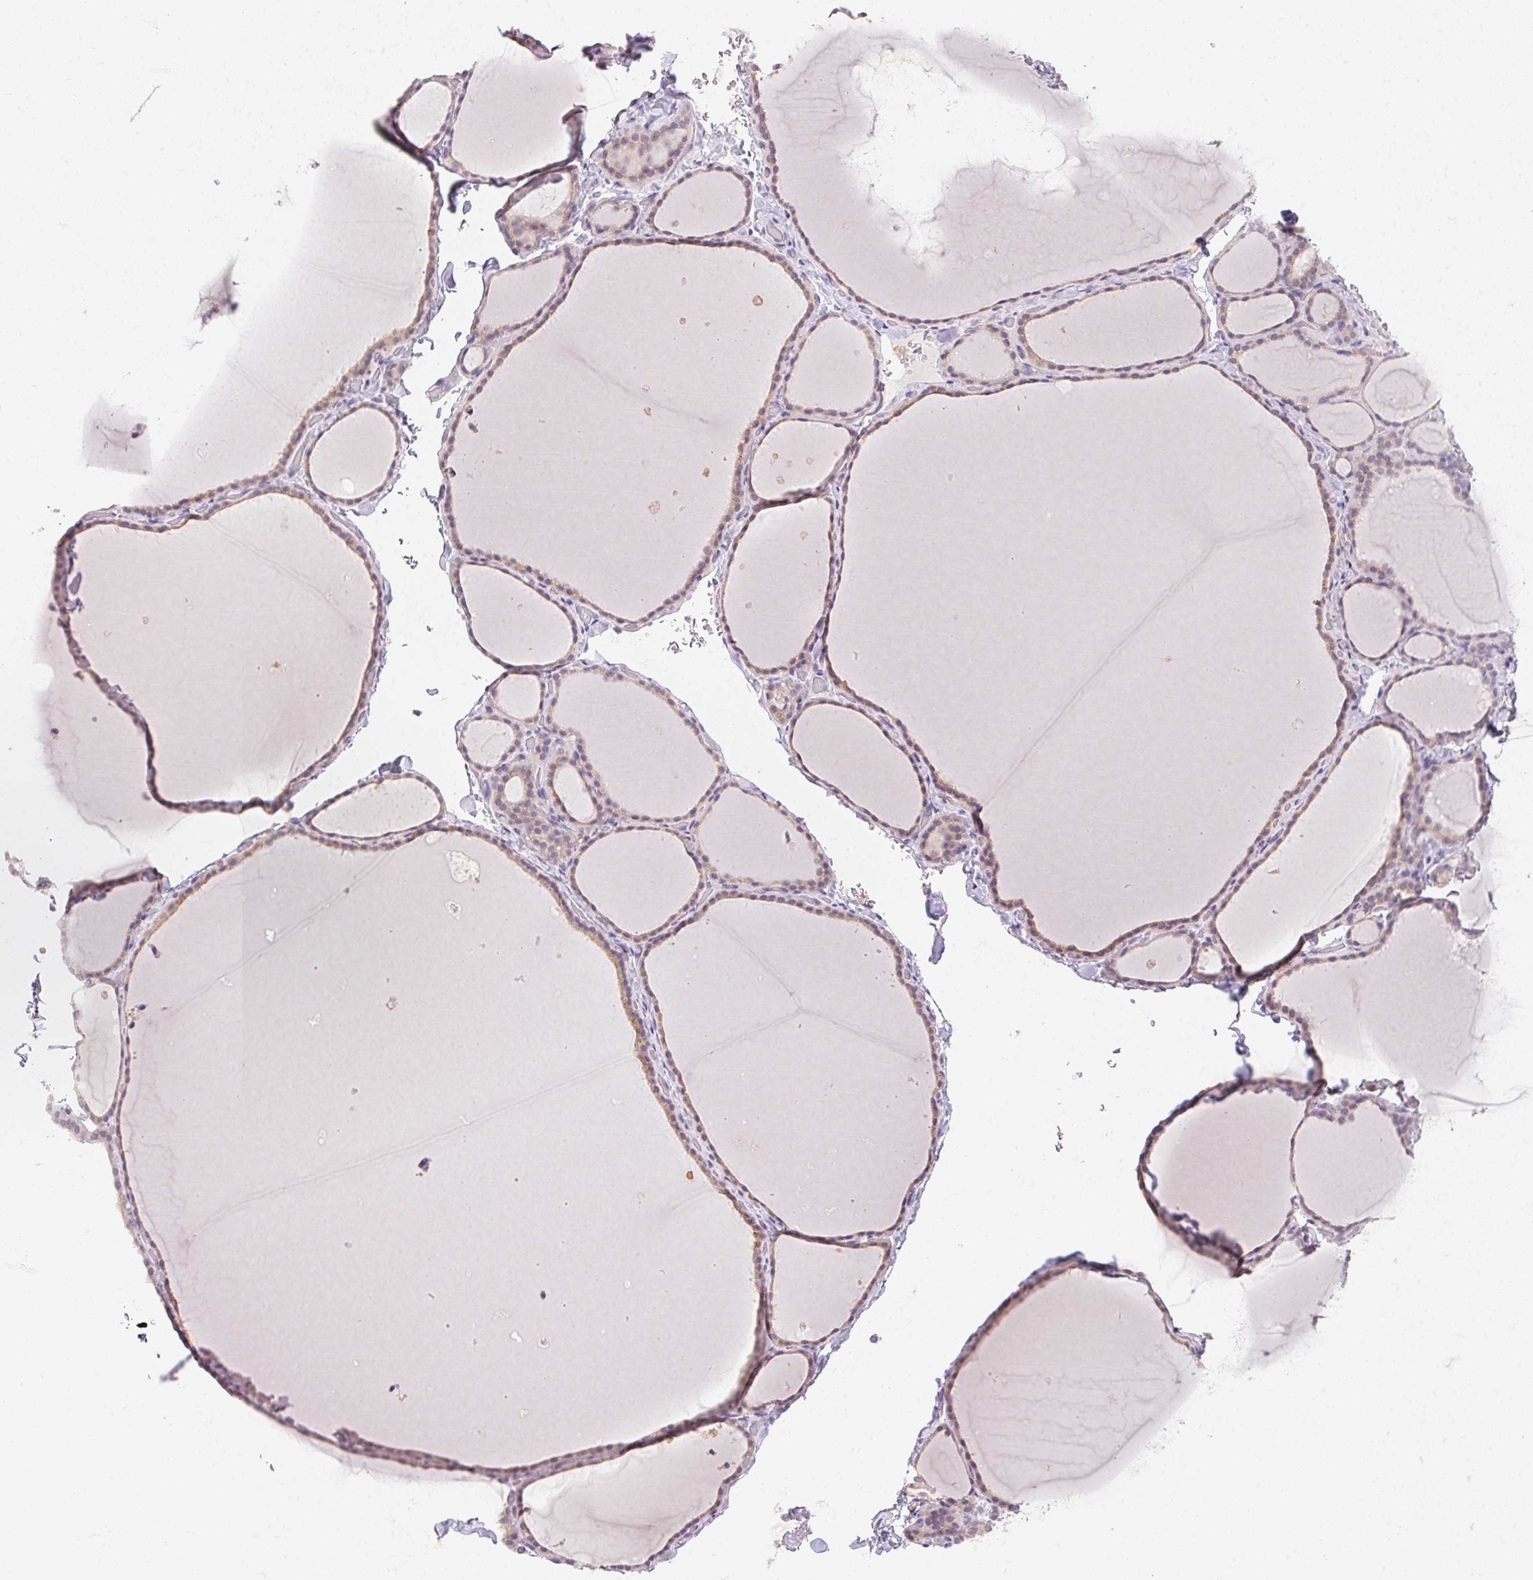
{"staining": {"intensity": "negative", "quantity": "none", "location": "none"}, "tissue": "thyroid gland", "cell_type": "Glandular cells", "image_type": "normal", "snomed": [{"axis": "morphology", "description": "Normal tissue, NOS"}, {"axis": "topography", "description": "Thyroid gland"}], "caption": "Immunohistochemical staining of normal human thyroid gland demonstrates no significant expression in glandular cells.", "gene": "SLC6A18", "patient": {"sex": "female", "age": 22}}